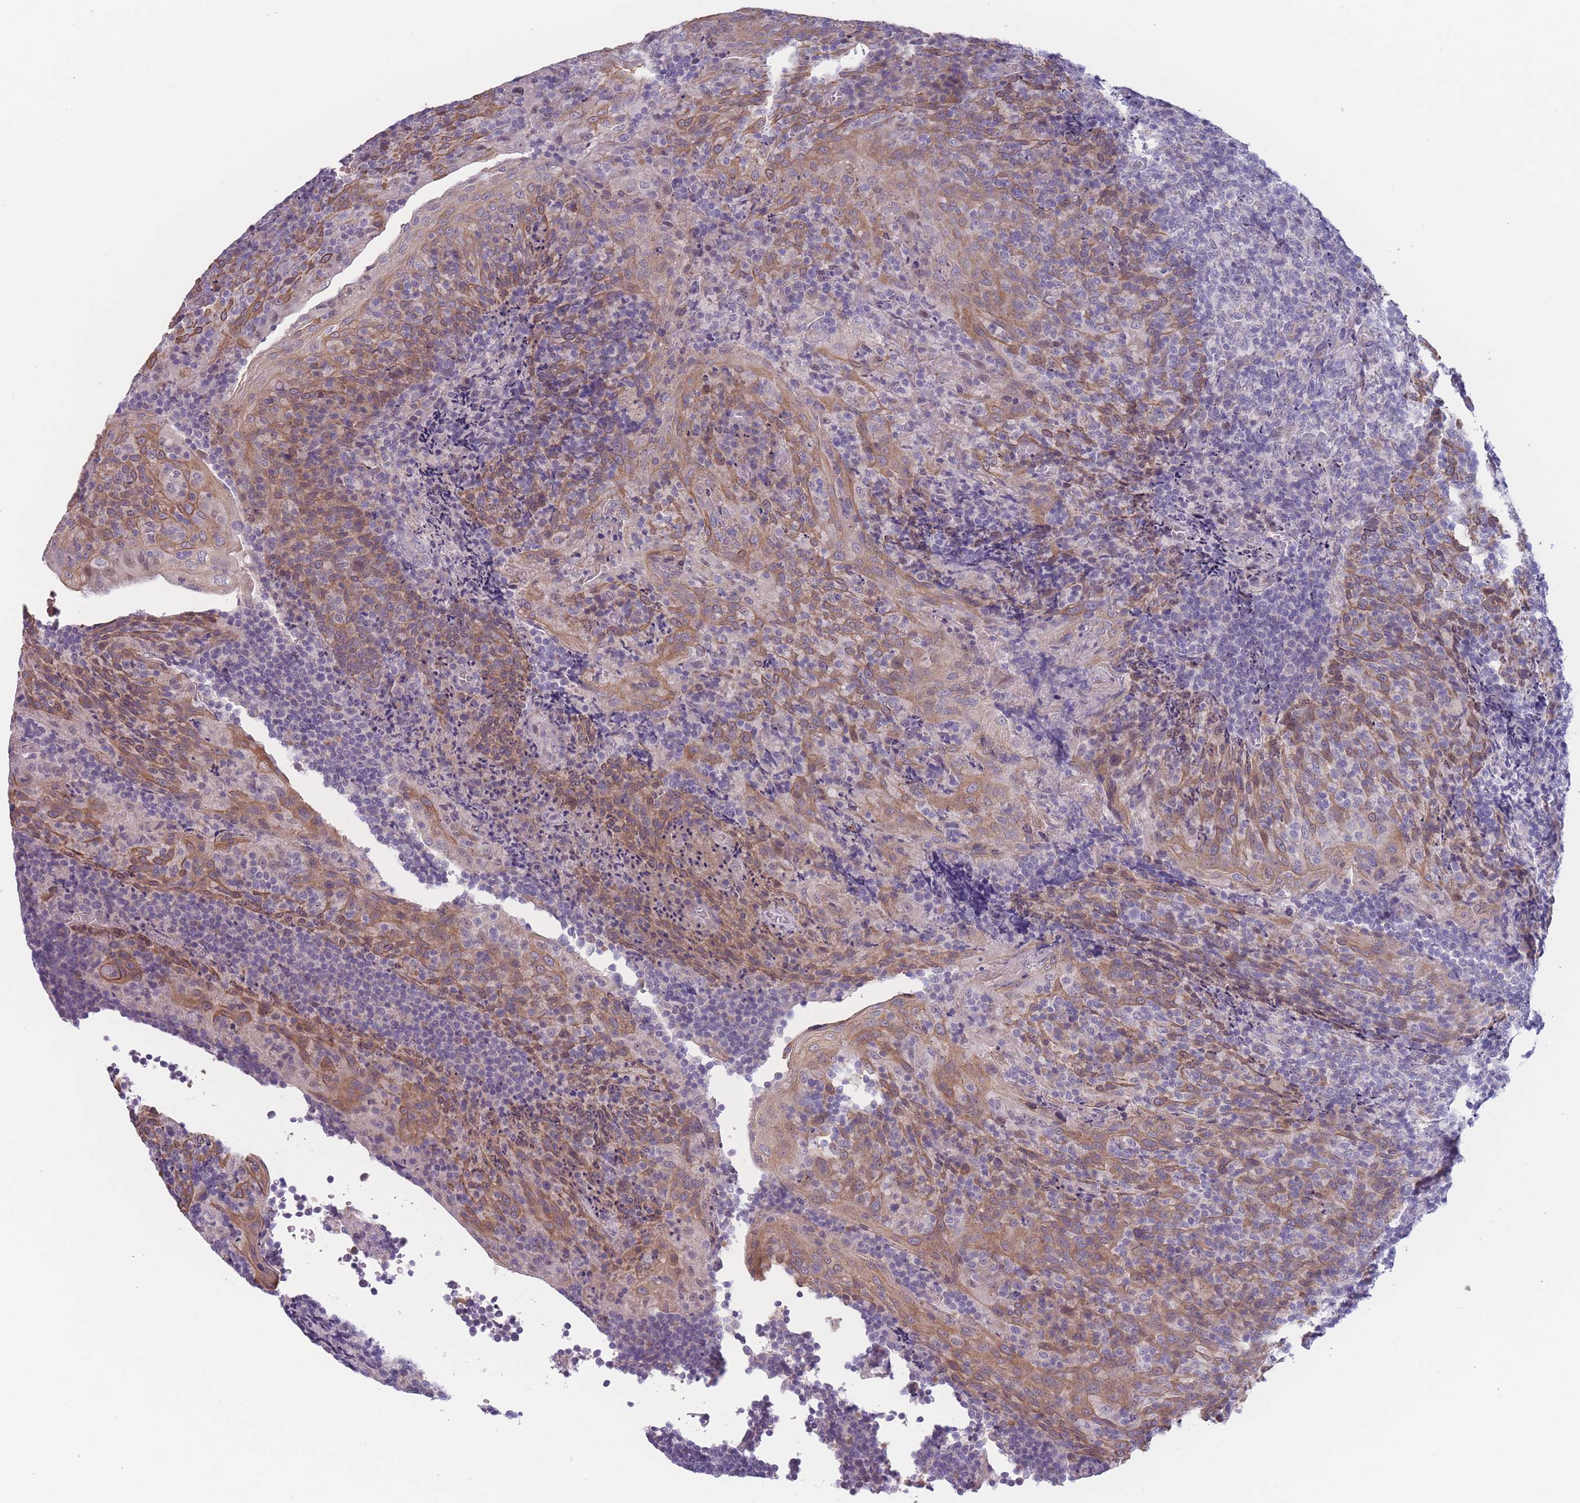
{"staining": {"intensity": "moderate", "quantity": "<25%", "location": "cytoplasmic/membranous"}, "tissue": "tonsil", "cell_type": "Germinal center cells", "image_type": "normal", "snomed": [{"axis": "morphology", "description": "Normal tissue, NOS"}, {"axis": "topography", "description": "Tonsil"}], "caption": "IHC image of unremarkable human tonsil stained for a protein (brown), which demonstrates low levels of moderate cytoplasmic/membranous positivity in about <25% of germinal center cells.", "gene": "FAM227B", "patient": {"sex": "male", "age": 17}}